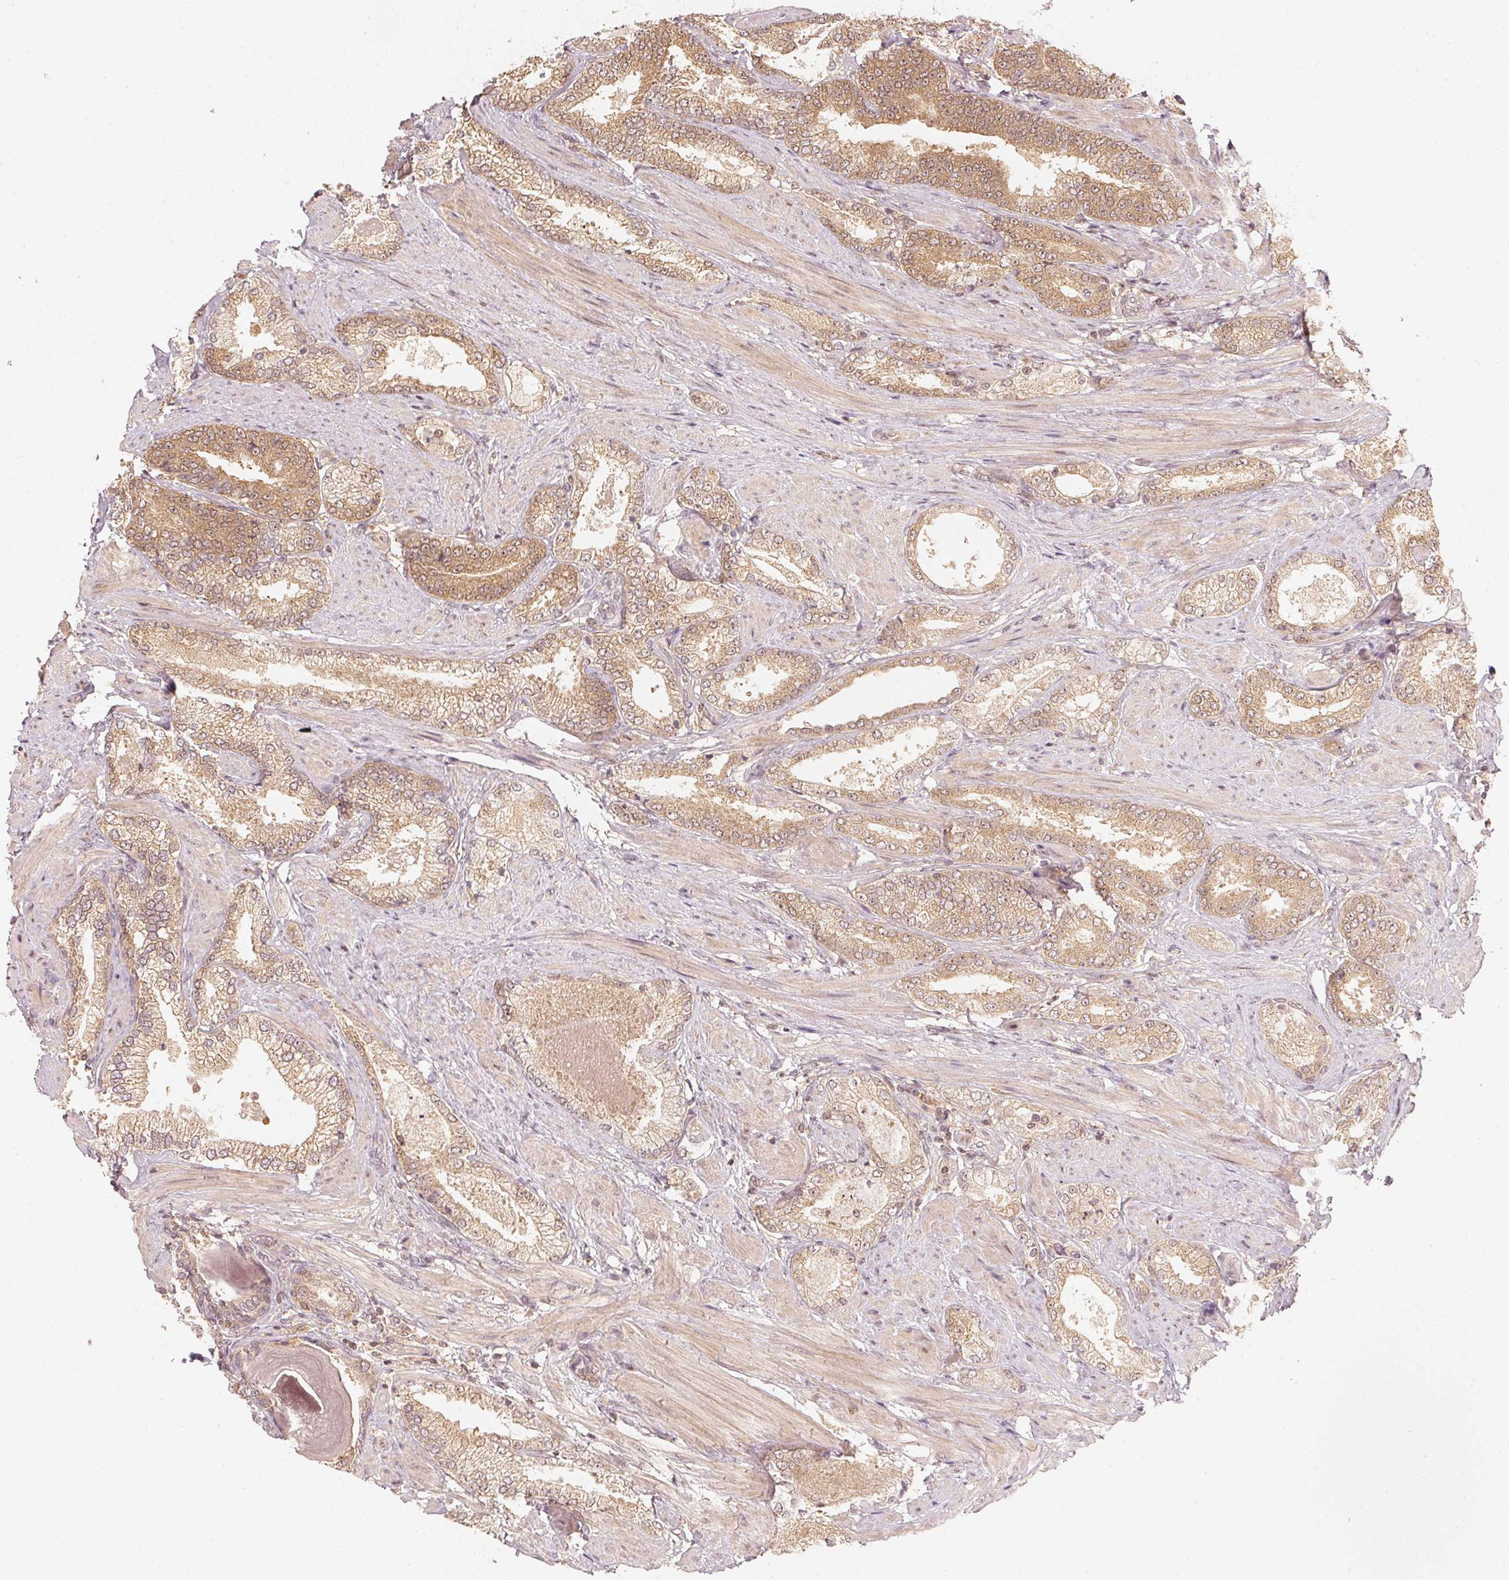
{"staining": {"intensity": "moderate", "quantity": ">75%", "location": "cytoplasmic/membranous"}, "tissue": "prostate cancer", "cell_type": "Tumor cells", "image_type": "cancer", "snomed": [{"axis": "morphology", "description": "Adenocarcinoma, High grade"}, {"axis": "topography", "description": "Prostate and seminal vesicle, NOS"}], "caption": "Protein analysis of prostate high-grade adenocarcinoma tissue shows moderate cytoplasmic/membranous staining in approximately >75% of tumor cells.", "gene": "UBE2L3", "patient": {"sex": "male", "age": 61}}